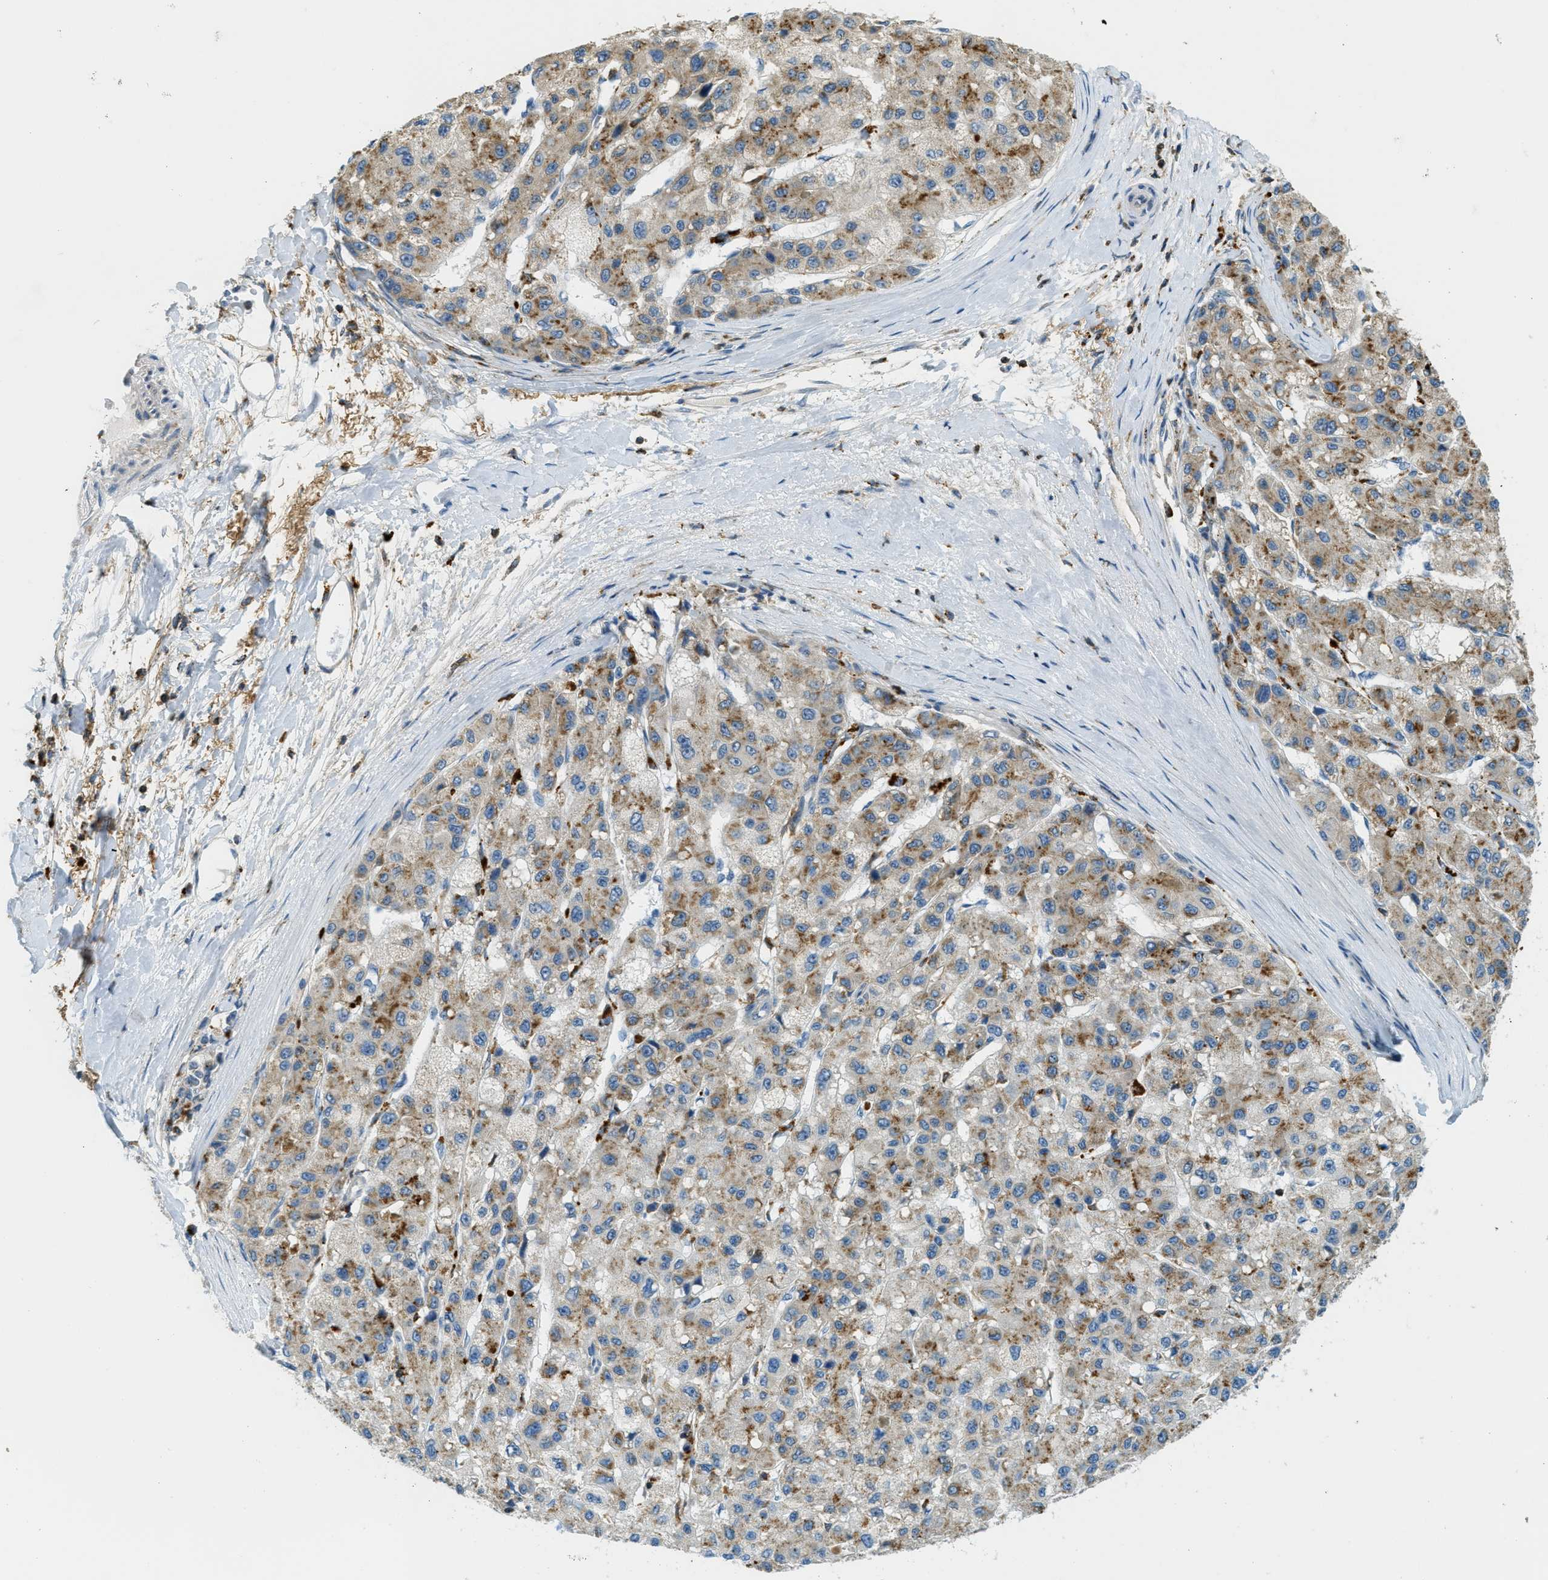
{"staining": {"intensity": "moderate", "quantity": "25%-75%", "location": "cytoplasmic/membranous"}, "tissue": "liver cancer", "cell_type": "Tumor cells", "image_type": "cancer", "snomed": [{"axis": "morphology", "description": "Carcinoma, Hepatocellular, NOS"}, {"axis": "topography", "description": "Liver"}], "caption": "Immunohistochemical staining of human liver cancer (hepatocellular carcinoma) shows medium levels of moderate cytoplasmic/membranous staining in approximately 25%-75% of tumor cells.", "gene": "PLBD2", "patient": {"sex": "male", "age": 80}}